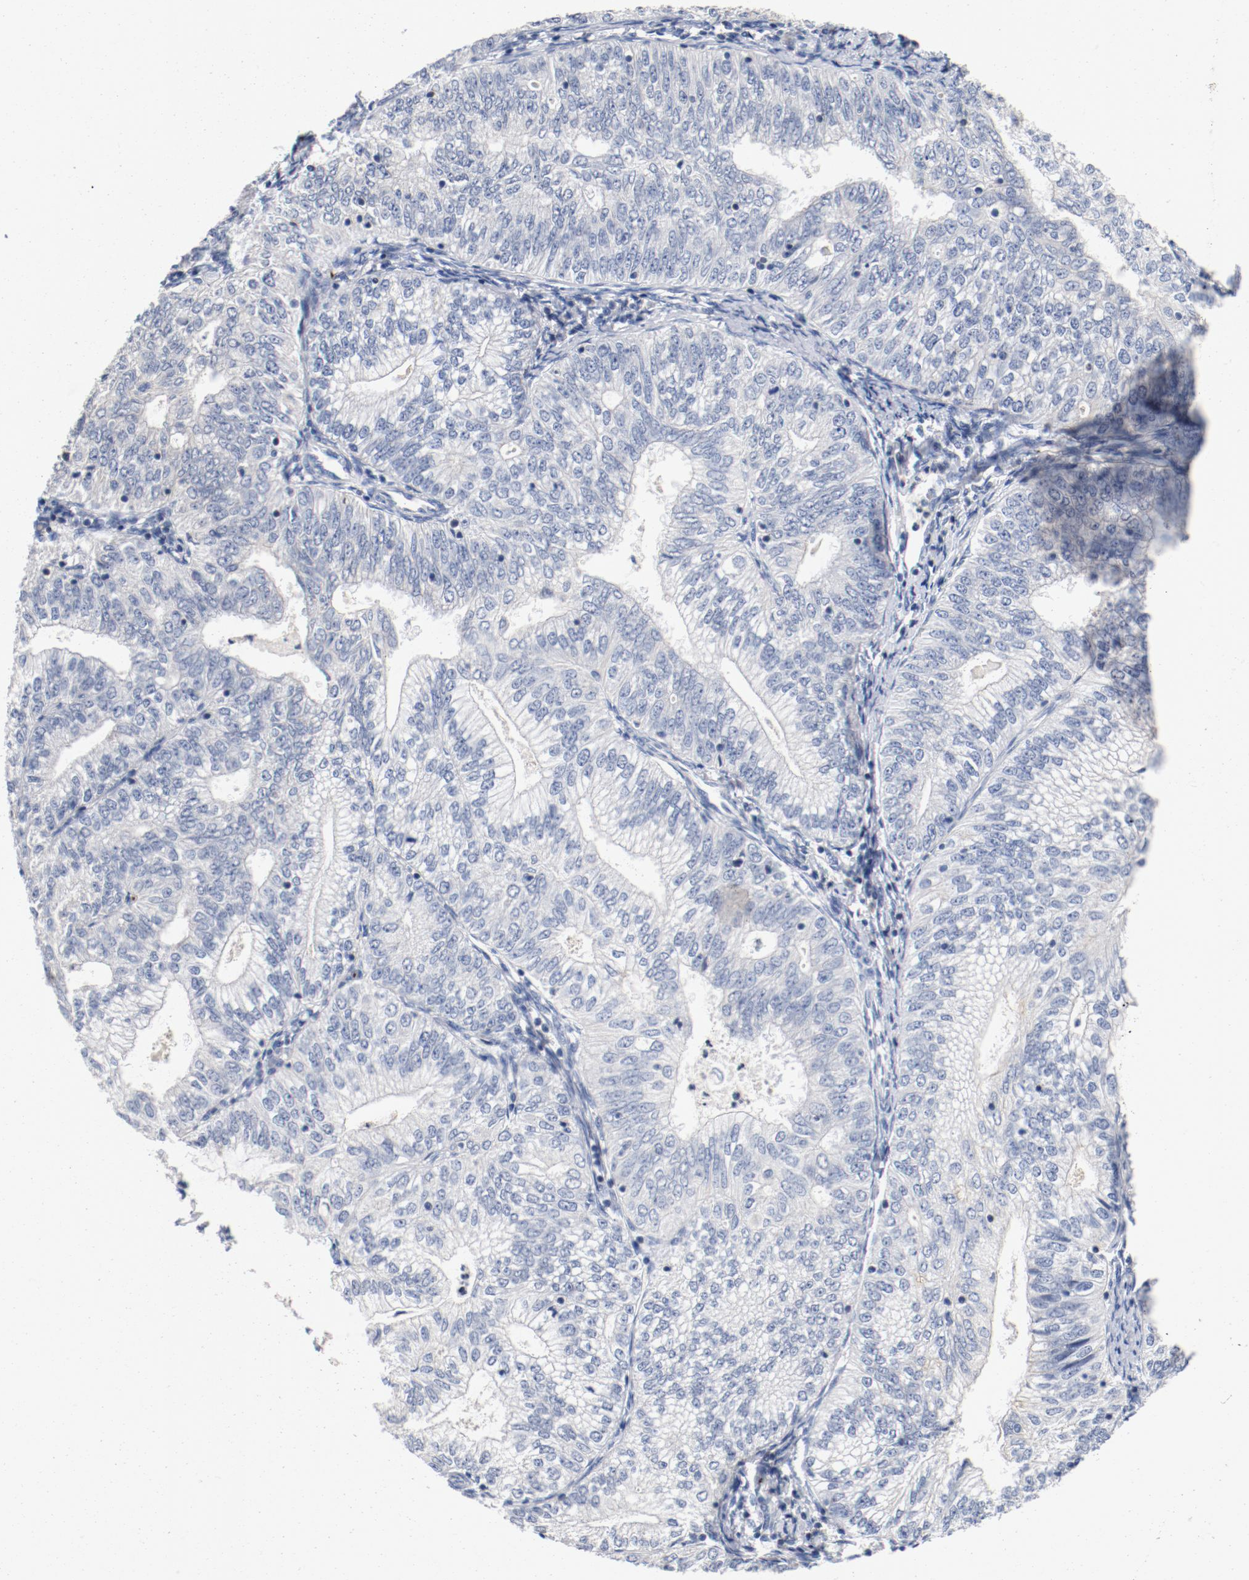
{"staining": {"intensity": "negative", "quantity": "none", "location": "none"}, "tissue": "endometrial cancer", "cell_type": "Tumor cells", "image_type": "cancer", "snomed": [{"axis": "morphology", "description": "Adenocarcinoma, NOS"}, {"axis": "topography", "description": "Endometrium"}], "caption": "Tumor cells show no significant protein positivity in endometrial cancer.", "gene": "PIM1", "patient": {"sex": "female", "age": 69}}